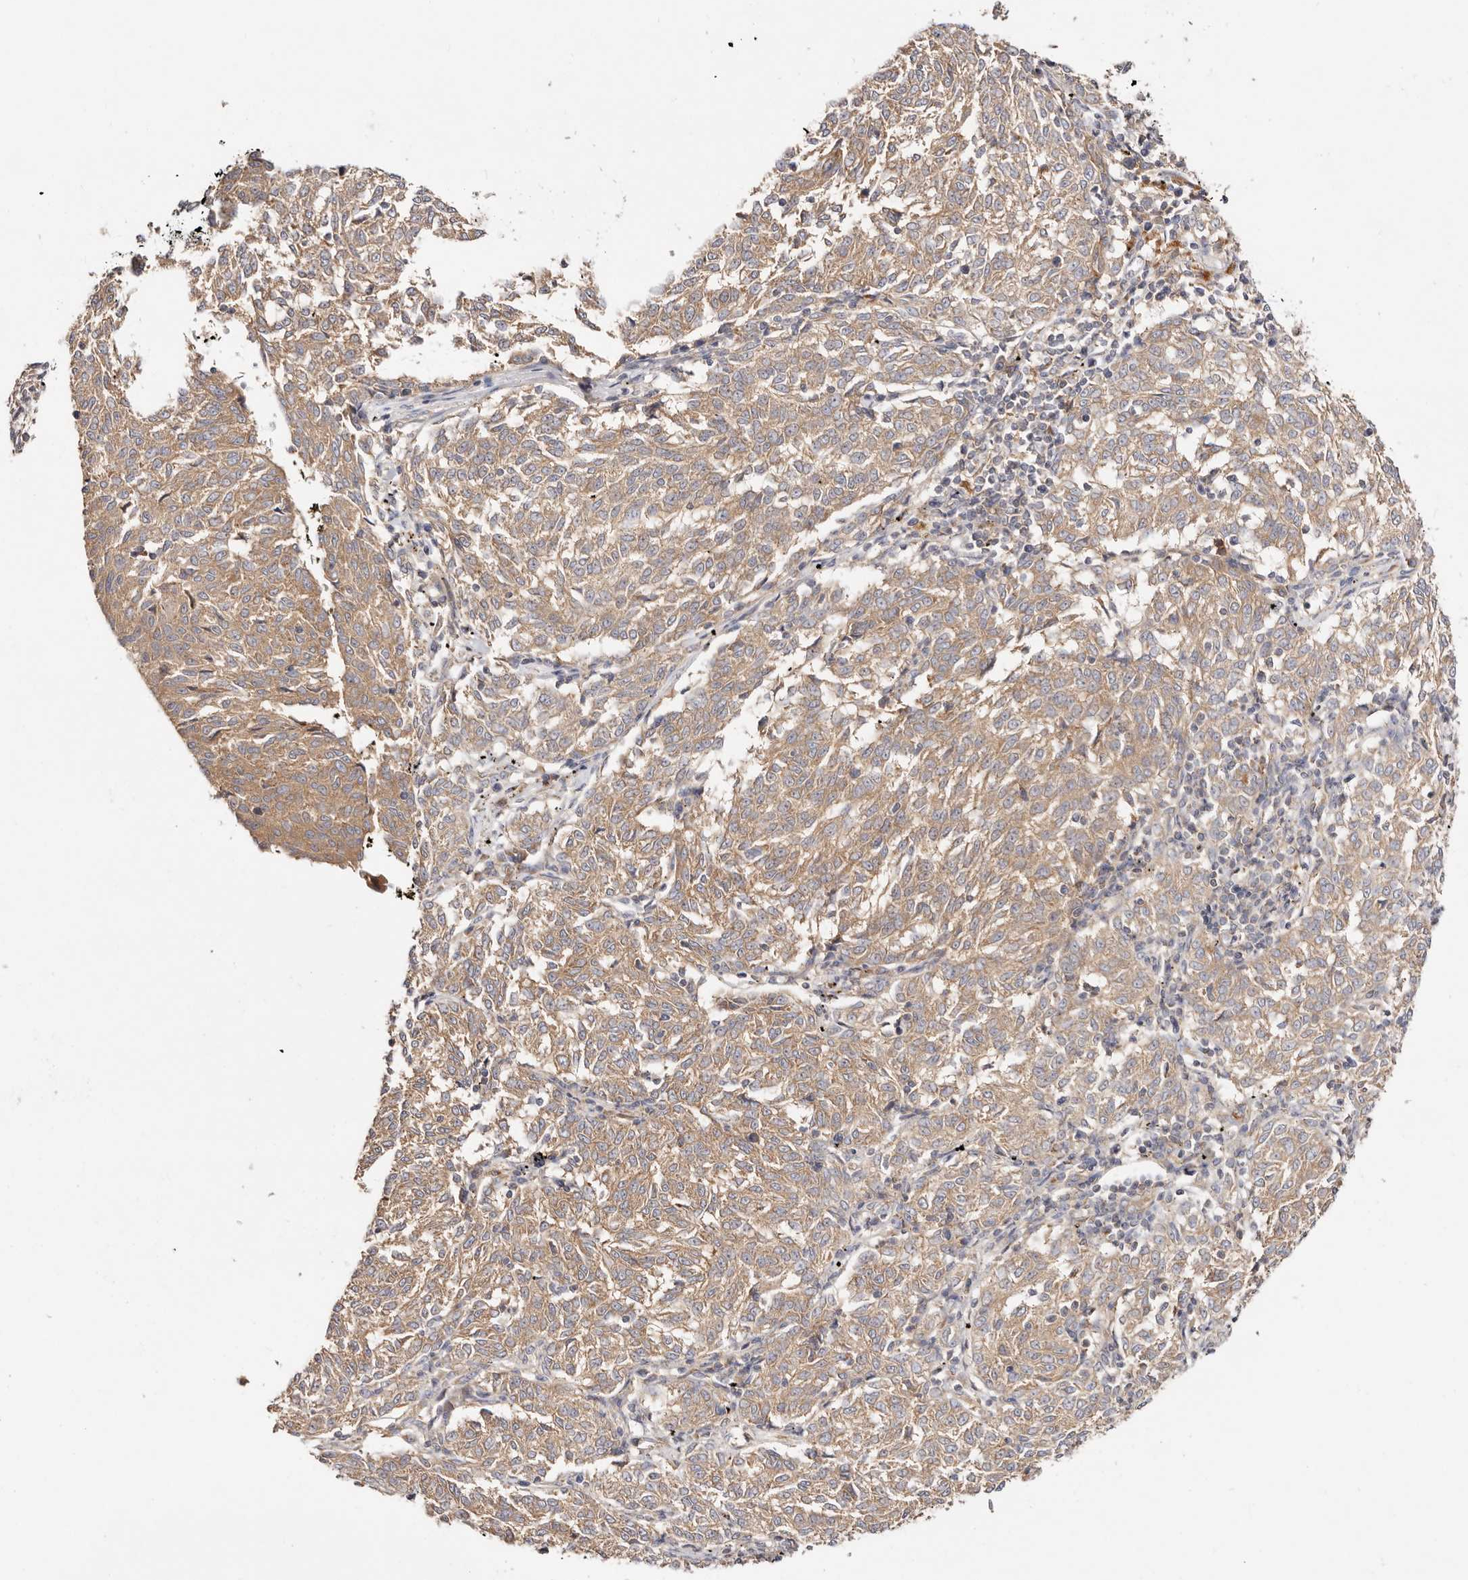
{"staining": {"intensity": "weak", "quantity": ">75%", "location": "cytoplasmic/membranous"}, "tissue": "melanoma", "cell_type": "Tumor cells", "image_type": "cancer", "snomed": [{"axis": "morphology", "description": "Malignant melanoma, NOS"}, {"axis": "topography", "description": "Skin"}], "caption": "Malignant melanoma was stained to show a protein in brown. There is low levels of weak cytoplasmic/membranous staining in approximately >75% of tumor cells. (IHC, brightfield microscopy, high magnification).", "gene": "GNA13", "patient": {"sex": "female", "age": 72}}